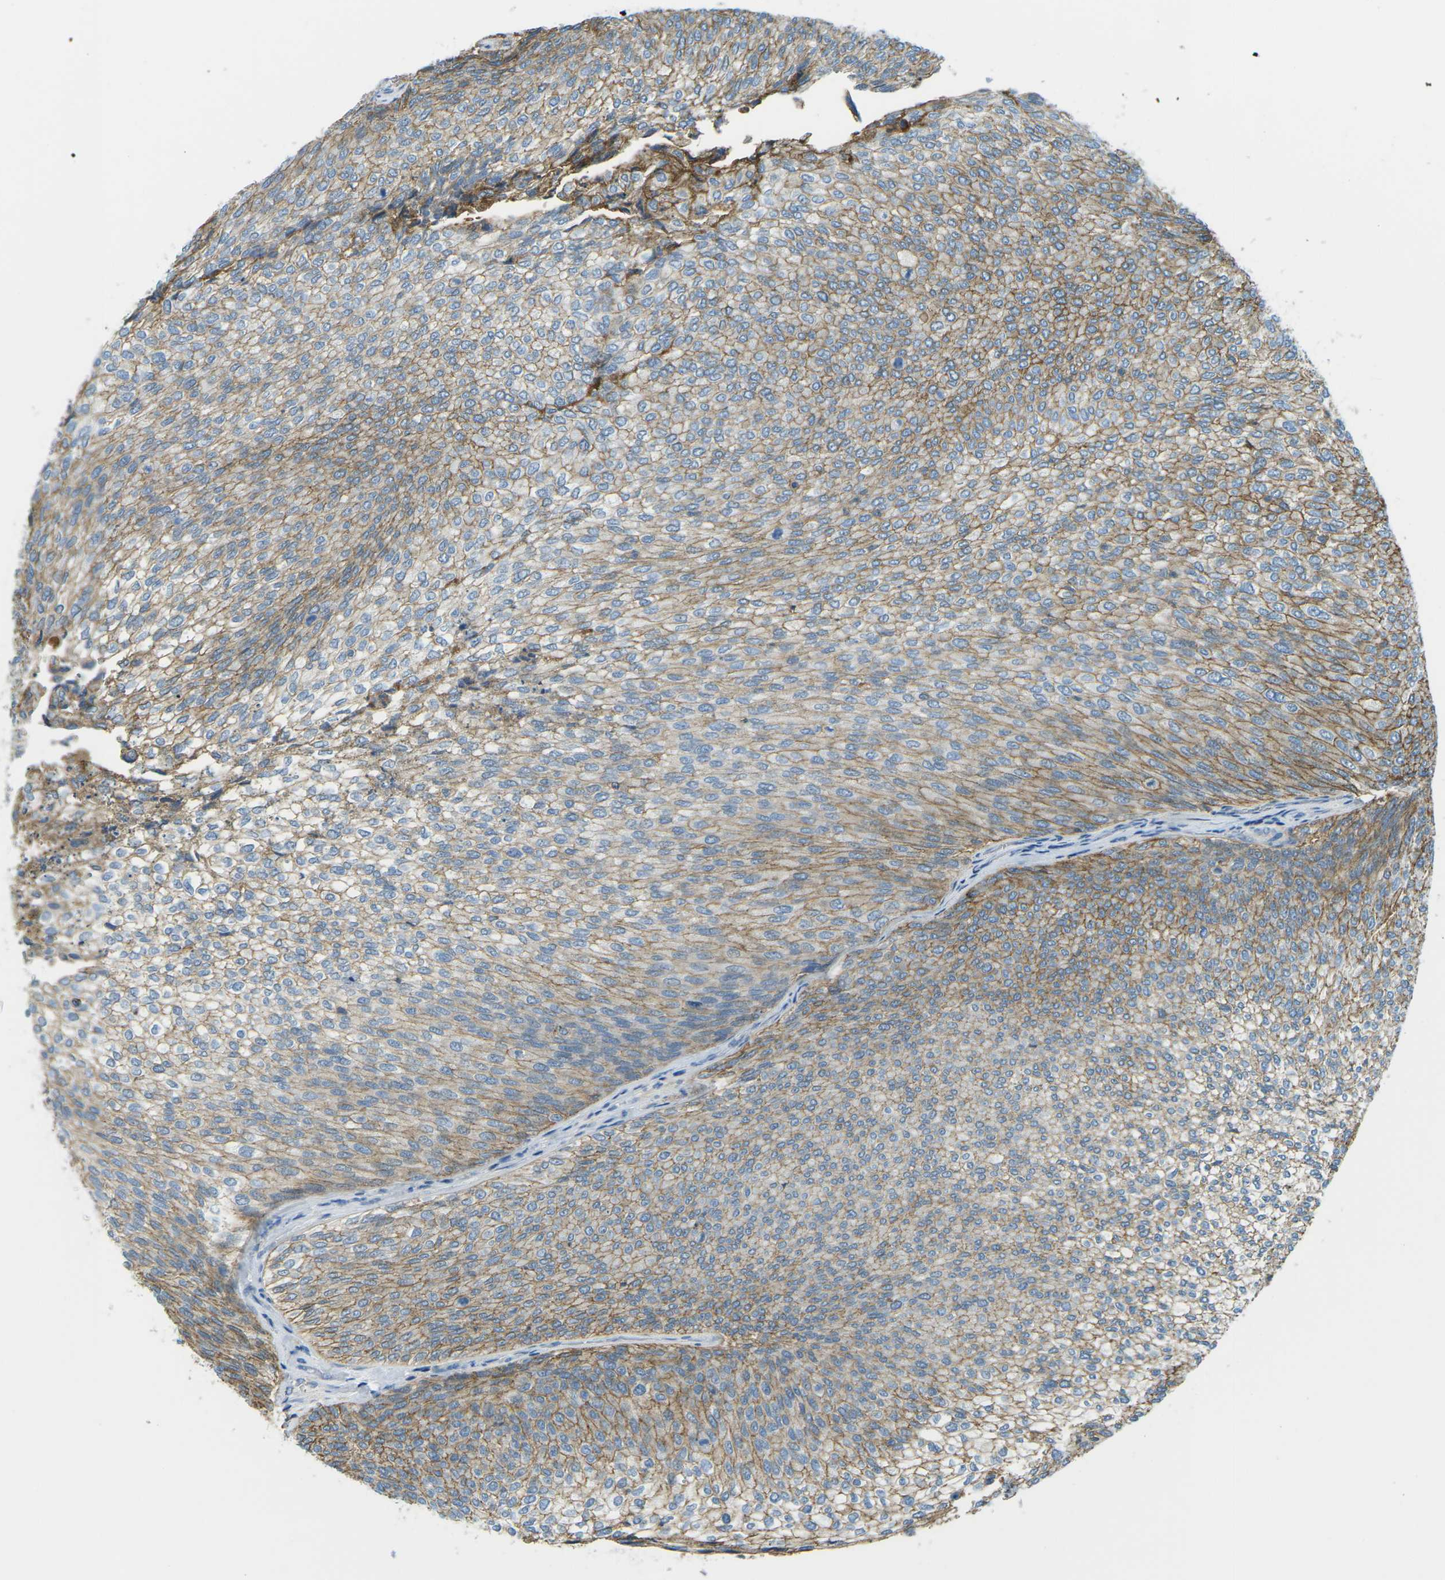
{"staining": {"intensity": "moderate", "quantity": ">75%", "location": "cytoplasmic/membranous"}, "tissue": "urothelial cancer", "cell_type": "Tumor cells", "image_type": "cancer", "snomed": [{"axis": "morphology", "description": "Urothelial carcinoma, Low grade"}, {"axis": "topography", "description": "Urinary bladder"}], "caption": "Immunohistochemical staining of urothelial cancer reveals moderate cytoplasmic/membranous protein staining in approximately >75% of tumor cells.", "gene": "CD47", "patient": {"sex": "female", "age": 79}}